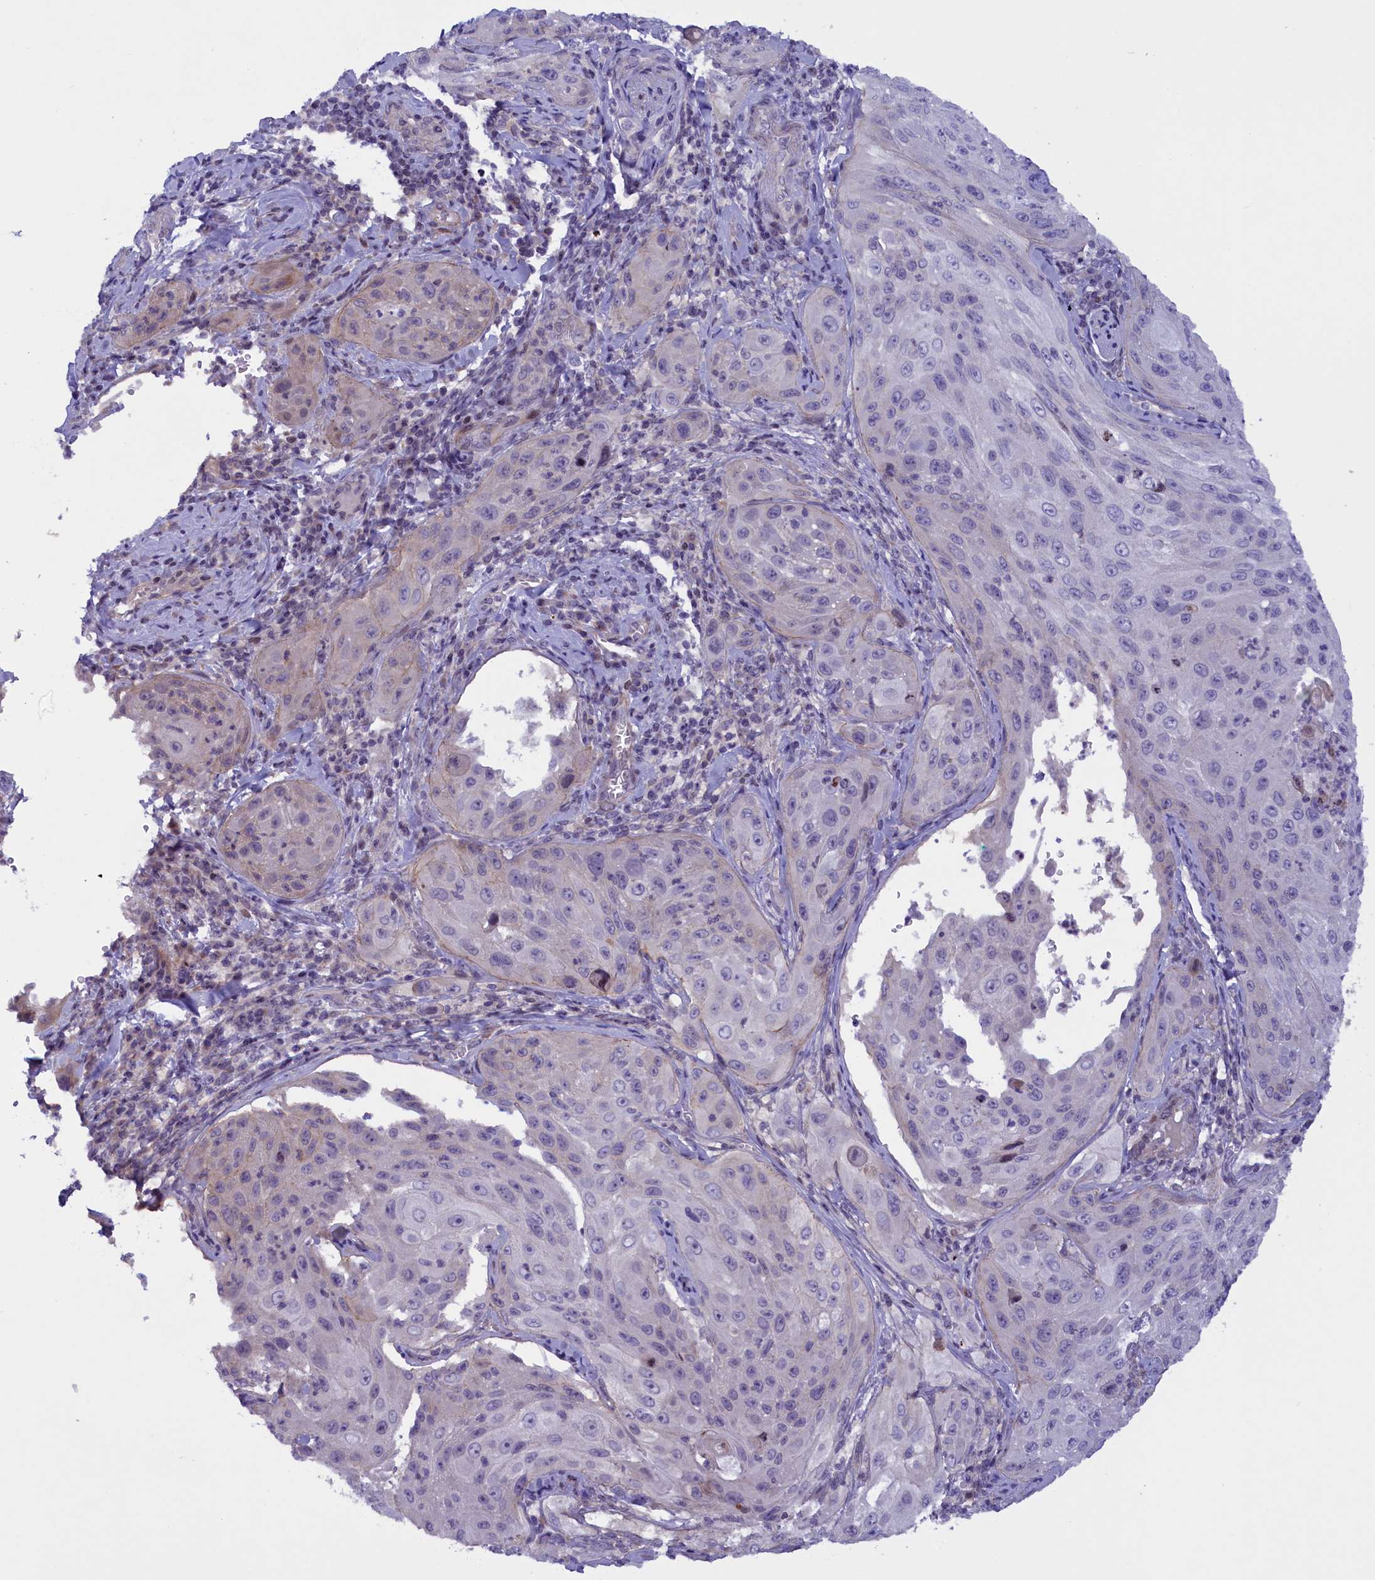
{"staining": {"intensity": "negative", "quantity": "none", "location": "none"}, "tissue": "cervical cancer", "cell_type": "Tumor cells", "image_type": "cancer", "snomed": [{"axis": "morphology", "description": "Squamous cell carcinoma, NOS"}, {"axis": "topography", "description": "Cervix"}], "caption": "A histopathology image of squamous cell carcinoma (cervical) stained for a protein demonstrates no brown staining in tumor cells.", "gene": "MAN2C1", "patient": {"sex": "female", "age": 42}}